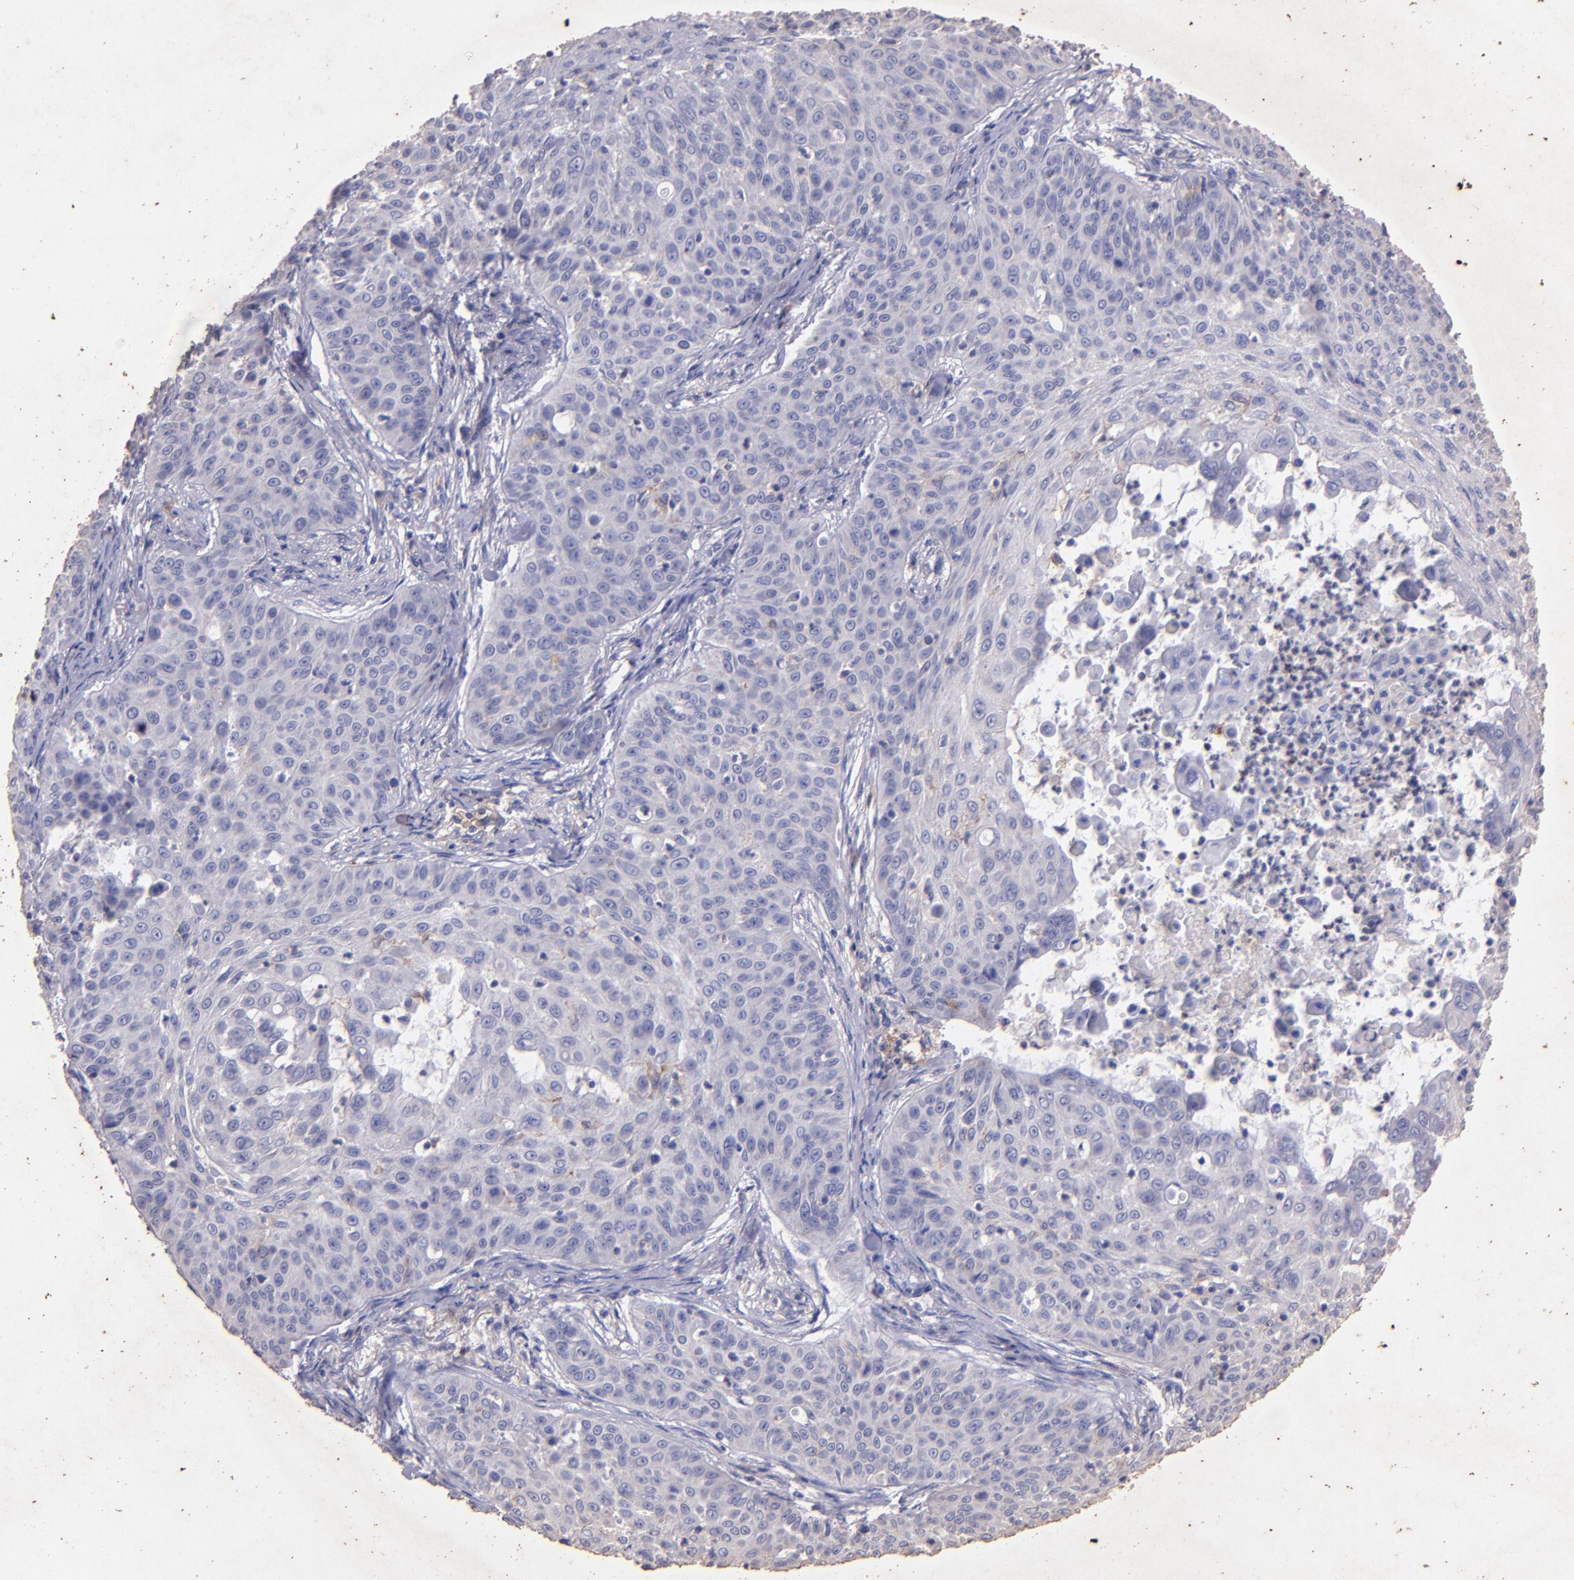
{"staining": {"intensity": "weak", "quantity": "<25%", "location": "cytoplasmic/membranous"}, "tissue": "skin cancer", "cell_type": "Tumor cells", "image_type": "cancer", "snomed": [{"axis": "morphology", "description": "Squamous cell carcinoma, NOS"}, {"axis": "topography", "description": "Skin"}], "caption": "An IHC image of squamous cell carcinoma (skin) is shown. There is no staining in tumor cells of squamous cell carcinoma (skin). (Stains: DAB immunohistochemistry with hematoxylin counter stain, Microscopy: brightfield microscopy at high magnification).", "gene": "RET", "patient": {"sex": "male", "age": 82}}